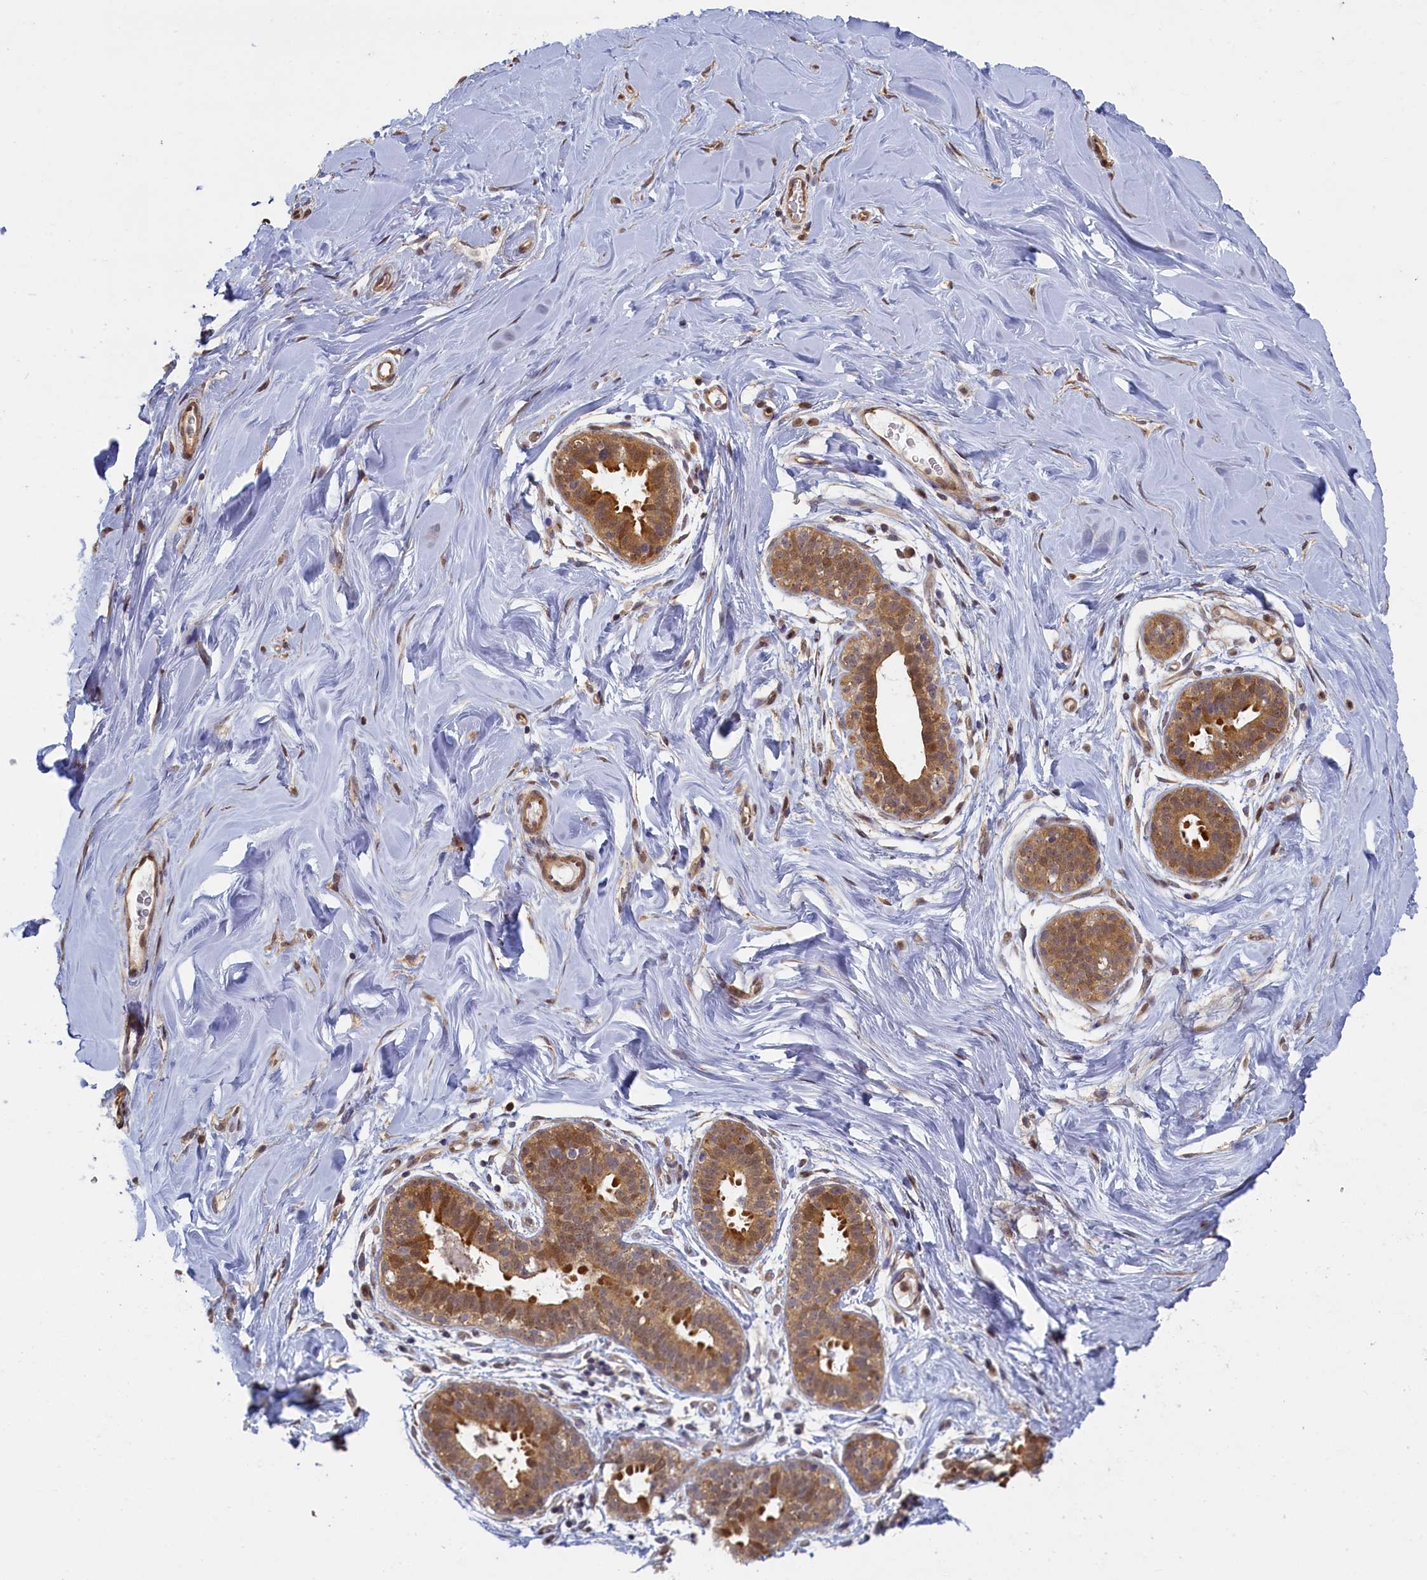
{"staining": {"intensity": "moderate", "quantity": ">75%", "location": "cytoplasmic/membranous"}, "tissue": "adipose tissue", "cell_type": "Adipocytes", "image_type": "normal", "snomed": [{"axis": "morphology", "description": "Normal tissue, NOS"}, {"axis": "topography", "description": "Breast"}], "caption": "High-magnification brightfield microscopy of unremarkable adipose tissue stained with DAB (brown) and counterstained with hematoxylin (blue). adipocytes exhibit moderate cytoplasmic/membranous positivity is present in about>75% of cells. Immunohistochemistry stains the protein of interest in brown and the nuclei are stained blue.", "gene": "UCHL3", "patient": {"sex": "female", "age": 26}}